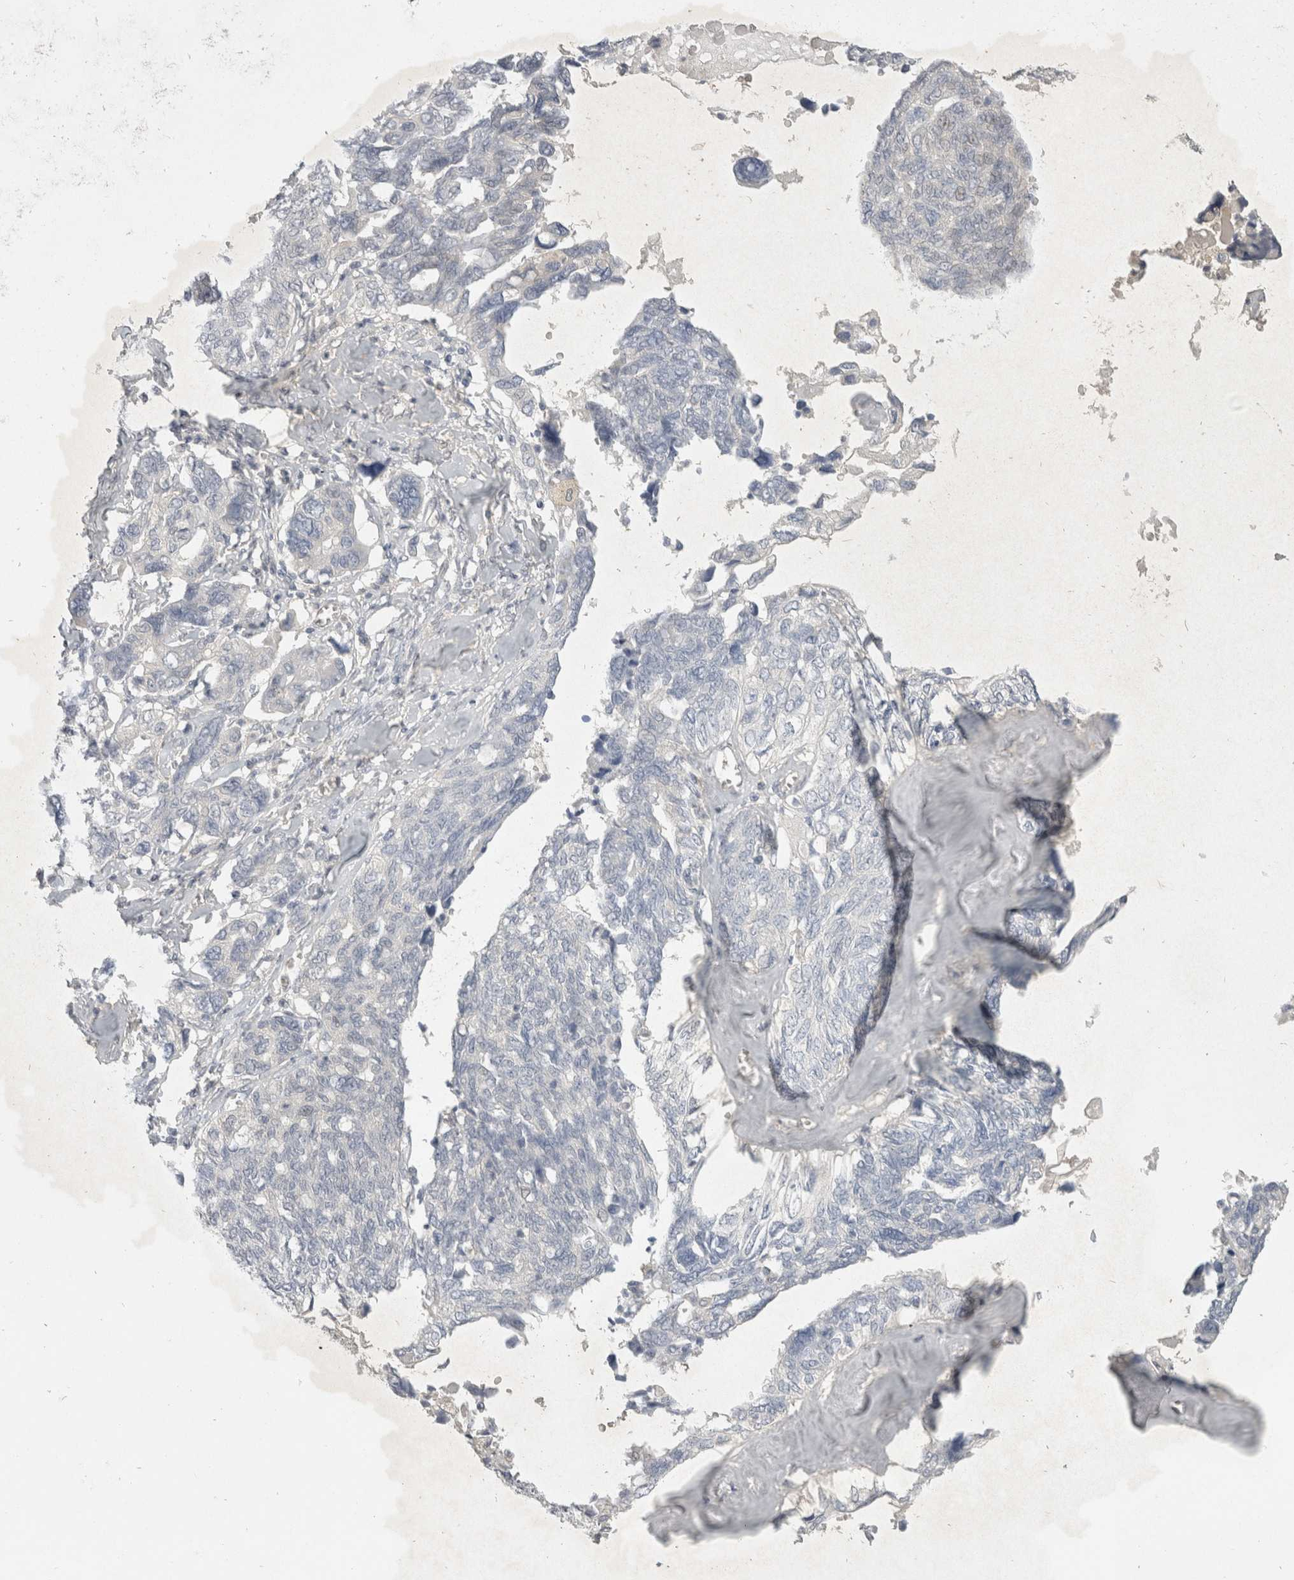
{"staining": {"intensity": "negative", "quantity": "none", "location": "none"}, "tissue": "ovarian cancer", "cell_type": "Tumor cells", "image_type": "cancer", "snomed": [{"axis": "morphology", "description": "Cystadenocarcinoma, serous, NOS"}, {"axis": "topography", "description": "Ovary"}], "caption": "High power microscopy photomicrograph of an immunohistochemistry photomicrograph of ovarian serous cystadenocarcinoma, revealing no significant expression in tumor cells.", "gene": "TOM1L2", "patient": {"sex": "female", "age": 79}}